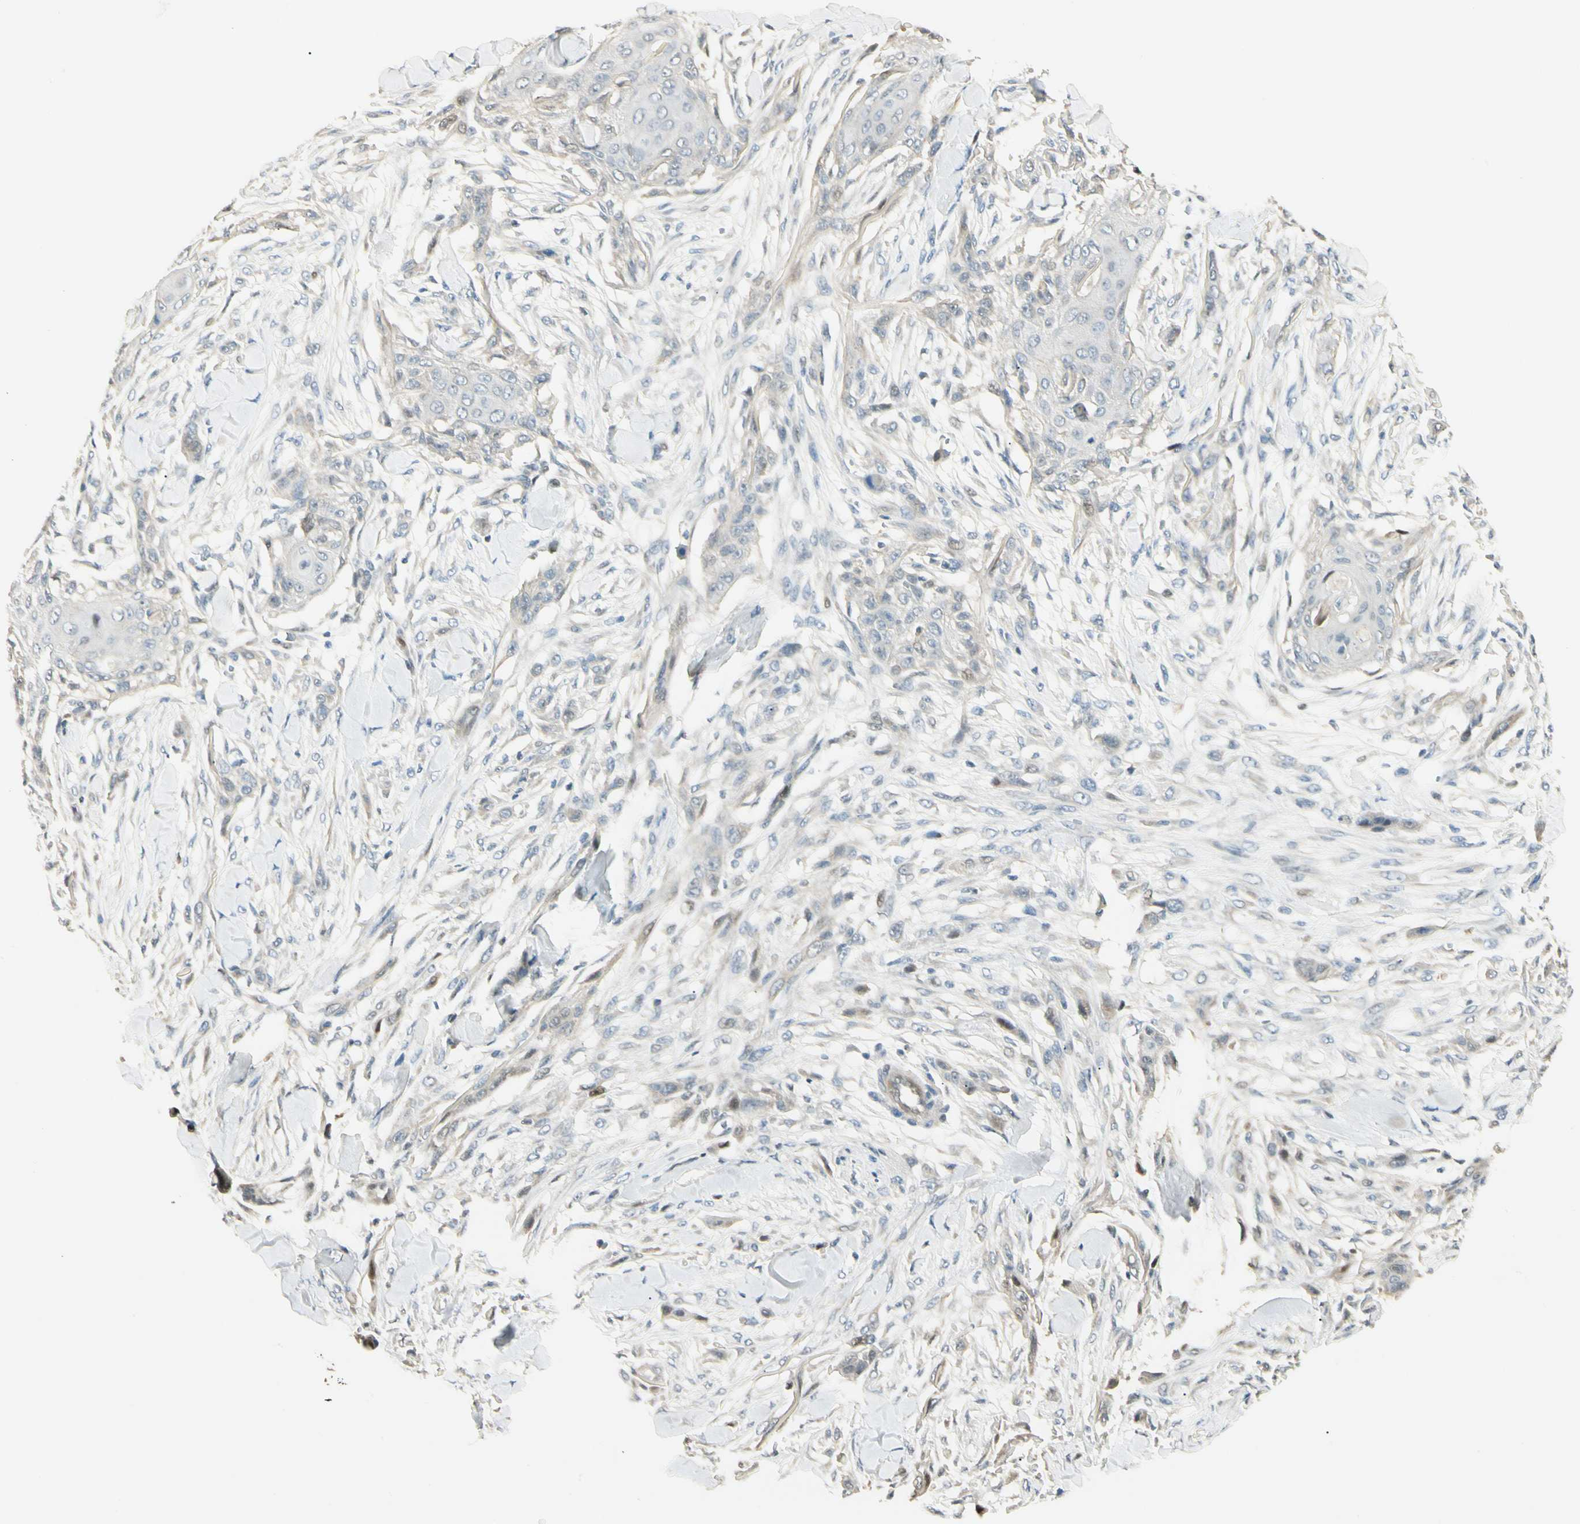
{"staining": {"intensity": "weak", "quantity": "<25%", "location": "cytoplasmic/membranous"}, "tissue": "skin cancer", "cell_type": "Tumor cells", "image_type": "cancer", "snomed": [{"axis": "morphology", "description": "Squamous cell carcinoma, NOS"}, {"axis": "topography", "description": "Skin"}], "caption": "Tumor cells are negative for protein expression in human skin cancer.", "gene": "P3H2", "patient": {"sex": "female", "age": 59}}